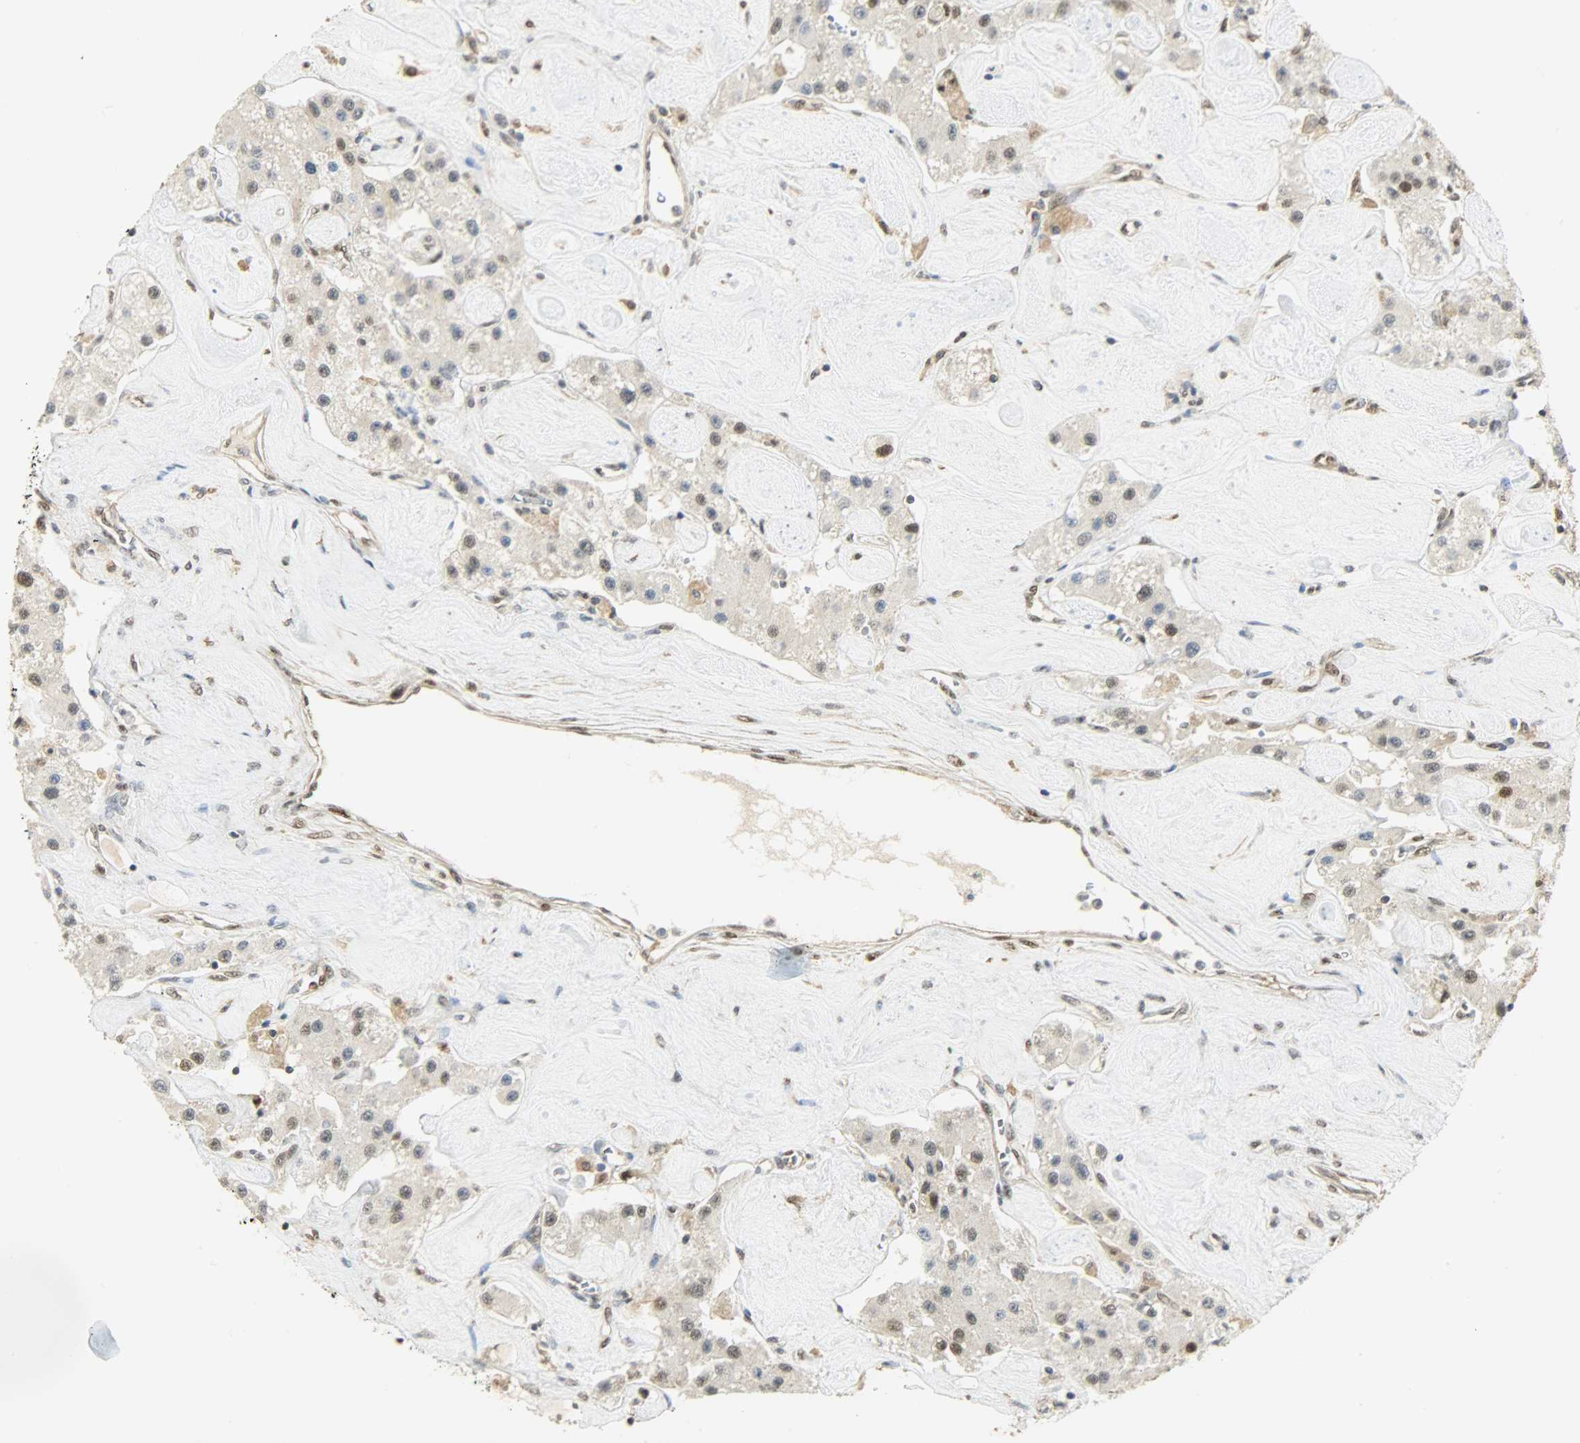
{"staining": {"intensity": "moderate", "quantity": "<25%", "location": "nuclear"}, "tissue": "carcinoid", "cell_type": "Tumor cells", "image_type": "cancer", "snomed": [{"axis": "morphology", "description": "Carcinoid, malignant, NOS"}, {"axis": "topography", "description": "Pancreas"}], "caption": "Moderate nuclear positivity for a protein is appreciated in approximately <25% of tumor cells of carcinoid using immunohistochemistry (IHC).", "gene": "NPEPL1", "patient": {"sex": "male", "age": 41}}